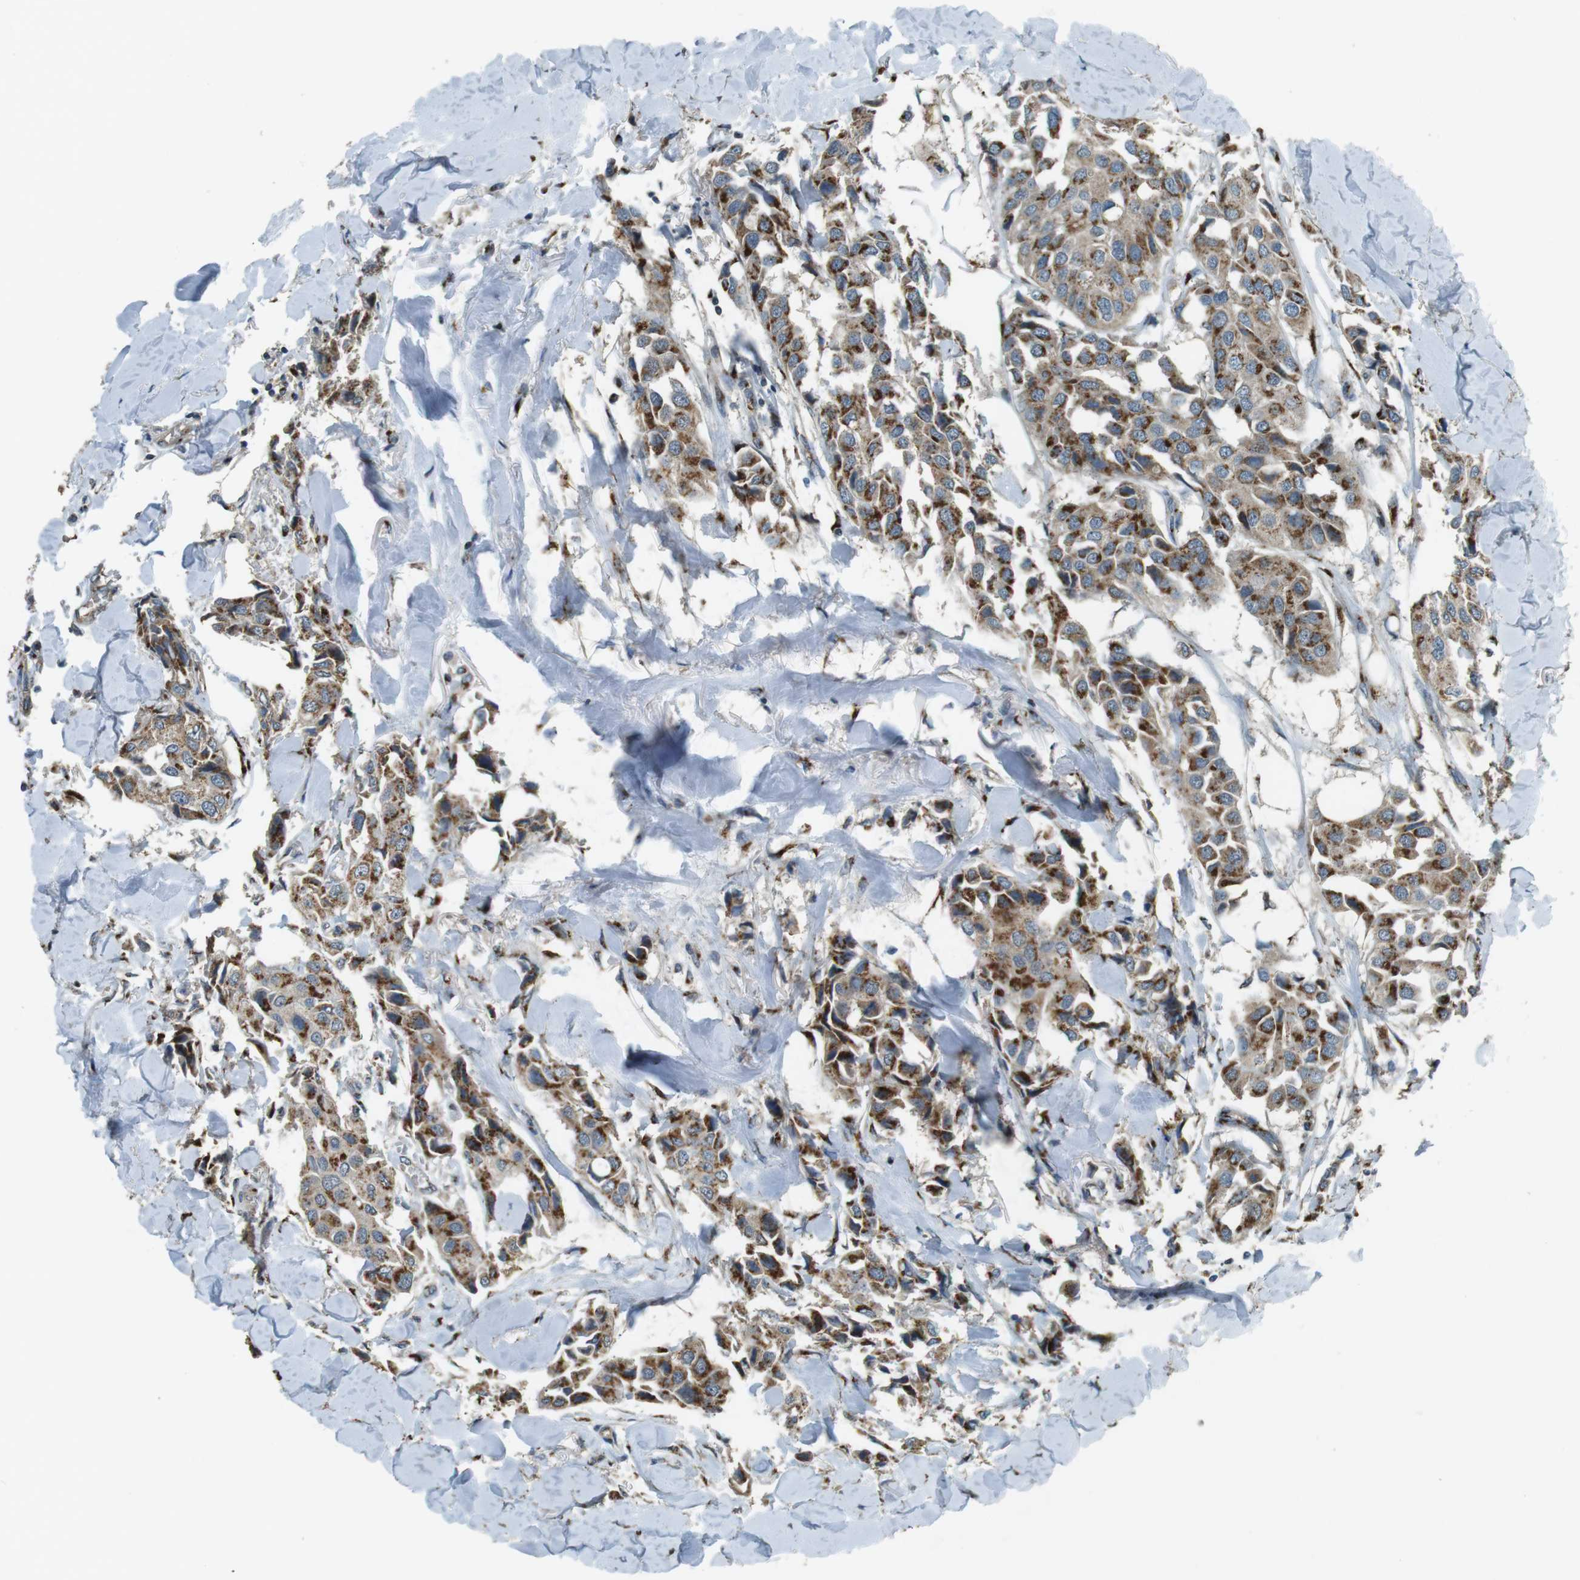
{"staining": {"intensity": "moderate", "quantity": ">75%", "location": "cytoplasmic/membranous"}, "tissue": "breast cancer", "cell_type": "Tumor cells", "image_type": "cancer", "snomed": [{"axis": "morphology", "description": "Duct carcinoma"}, {"axis": "topography", "description": "Breast"}], "caption": "A brown stain labels moderate cytoplasmic/membranous staining of a protein in human breast cancer (intraductal carcinoma) tumor cells. The staining was performed using DAB (3,3'-diaminobenzidine), with brown indicating positive protein expression. Nuclei are stained blue with hematoxylin.", "gene": "TMEM115", "patient": {"sex": "female", "age": 80}}